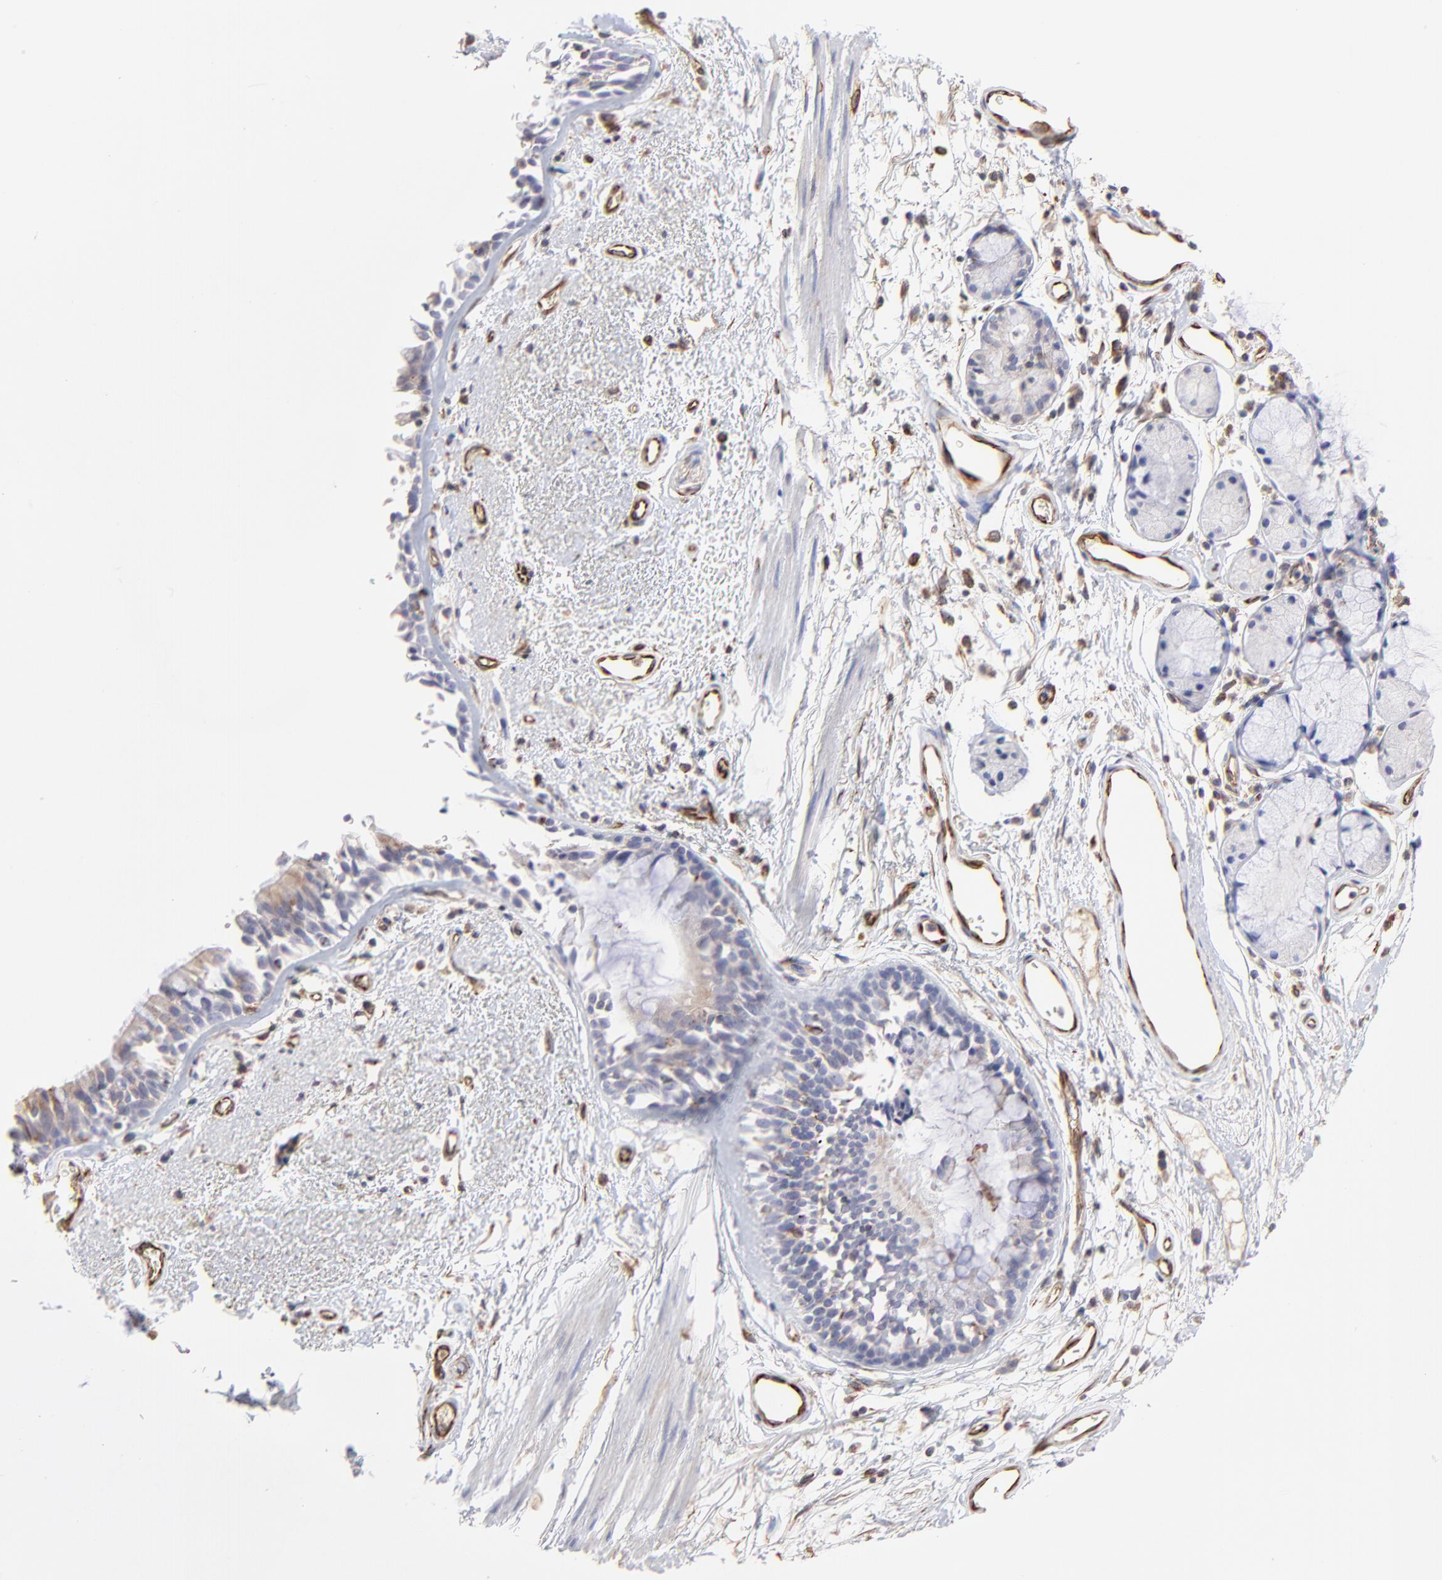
{"staining": {"intensity": "negative", "quantity": "none", "location": "none"}, "tissue": "bronchus", "cell_type": "Respiratory epithelial cells", "image_type": "normal", "snomed": [{"axis": "morphology", "description": "Normal tissue, NOS"}, {"axis": "morphology", "description": "Adenocarcinoma, NOS"}, {"axis": "topography", "description": "Bronchus"}, {"axis": "topography", "description": "Lung"}], "caption": "Immunohistochemistry (IHC) of benign human bronchus exhibits no staining in respiratory epithelial cells.", "gene": "COX8C", "patient": {"sex": "male", "age": 71}}